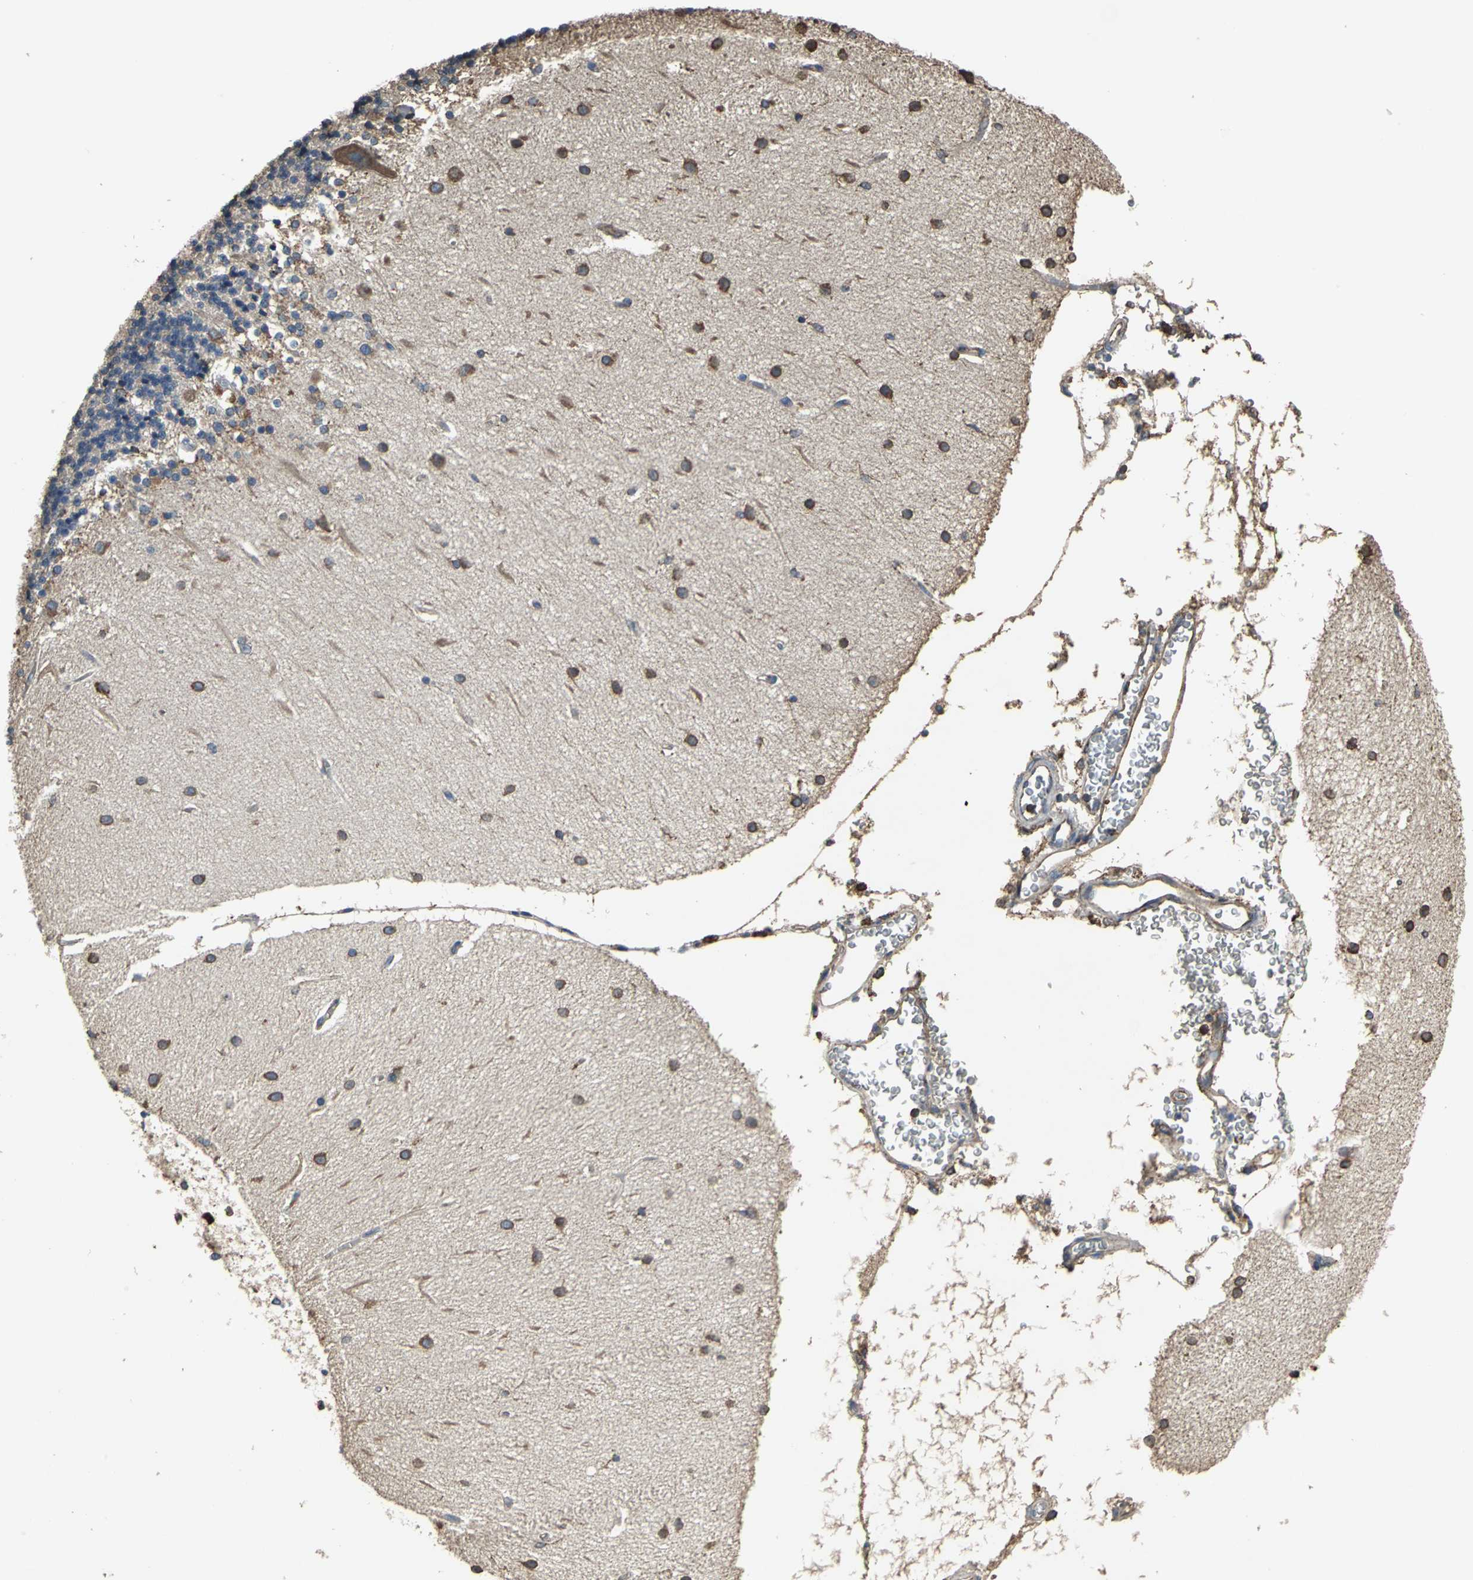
{"staining": {"intensity": "negative", "quantity": "none", "location": "none"}, "tissue": "cerebellum", "cell_type": "Cells in granular layer", "image_type": "normal", "snomed": [{"axis": "morphology", "description": "Normal tissue, NOS"}, {"axis": "topography", "description": "Cerebellum"}], "caption": "High magnification brightfield microscopy of unremarkable cerebellum stained with DAB (3,3'-diaminobenzidine) (brown) and counterstained with hematoxylin (blue): cells in granular layer show no significant expression. The staining is performed using DAB brown chromogen with nuclei counter-stained in using hematoxylin.", "gene": "GPANK1", "patient": {"sex": "female", "age": 54}}